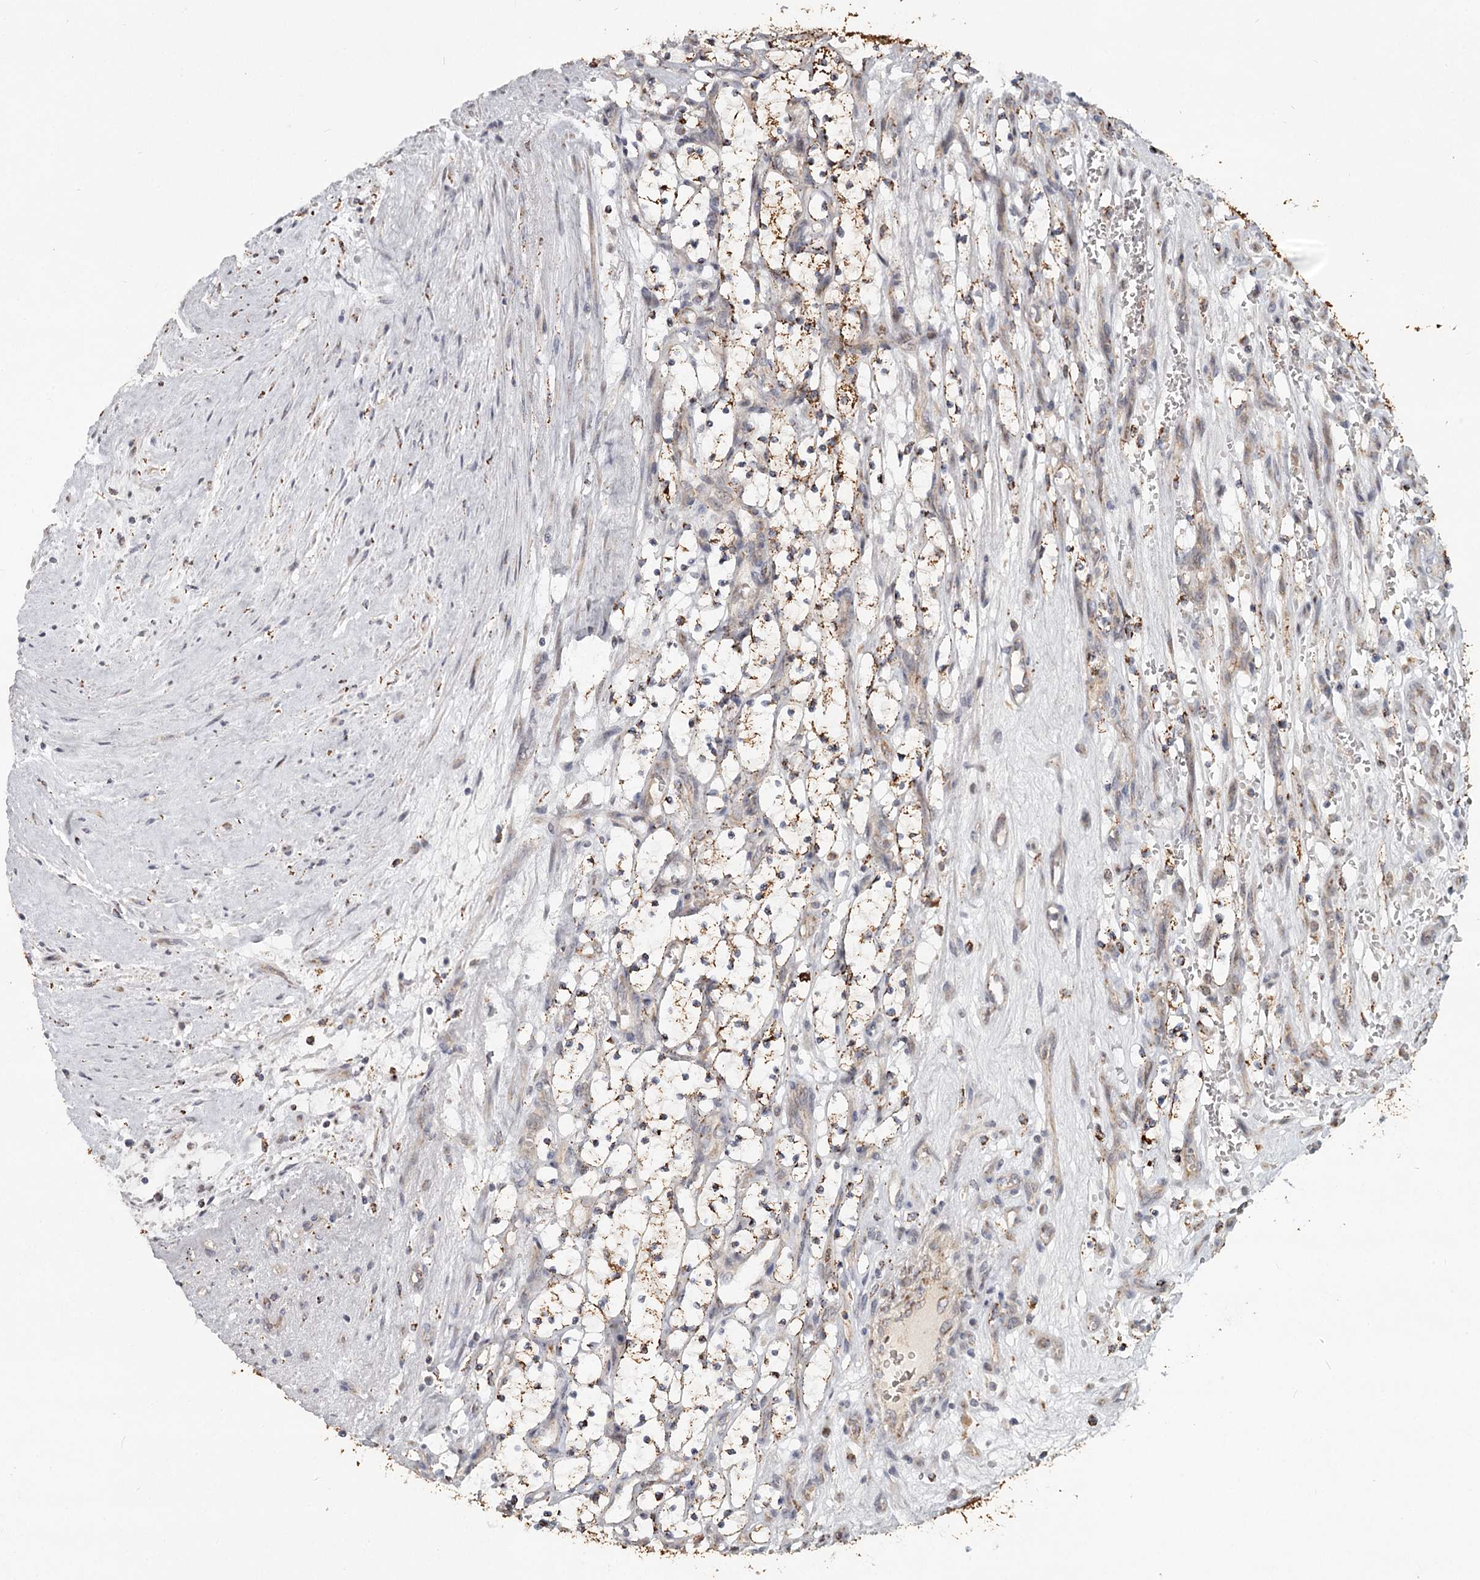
{"staining": {"intensity": "weak", "quantity": "<25%", "location": "cytoplasmic/membranous"}, "tissue": "renal cancer", "cell_type": "Tumor cells", "image_type": "cancer", "snomed": [{"axis": "morphology", "description": "Adenocarcinoma, NOS"}, {"axis": "topography", "description": "Kidney"}], "caption": "This is an immunohistochemistry photomicrograph of adenocarcinoma (renal). There is no expression in tumor cells.", "gene": "CDC123", "patient": {"sex": "female", "age": 69}}